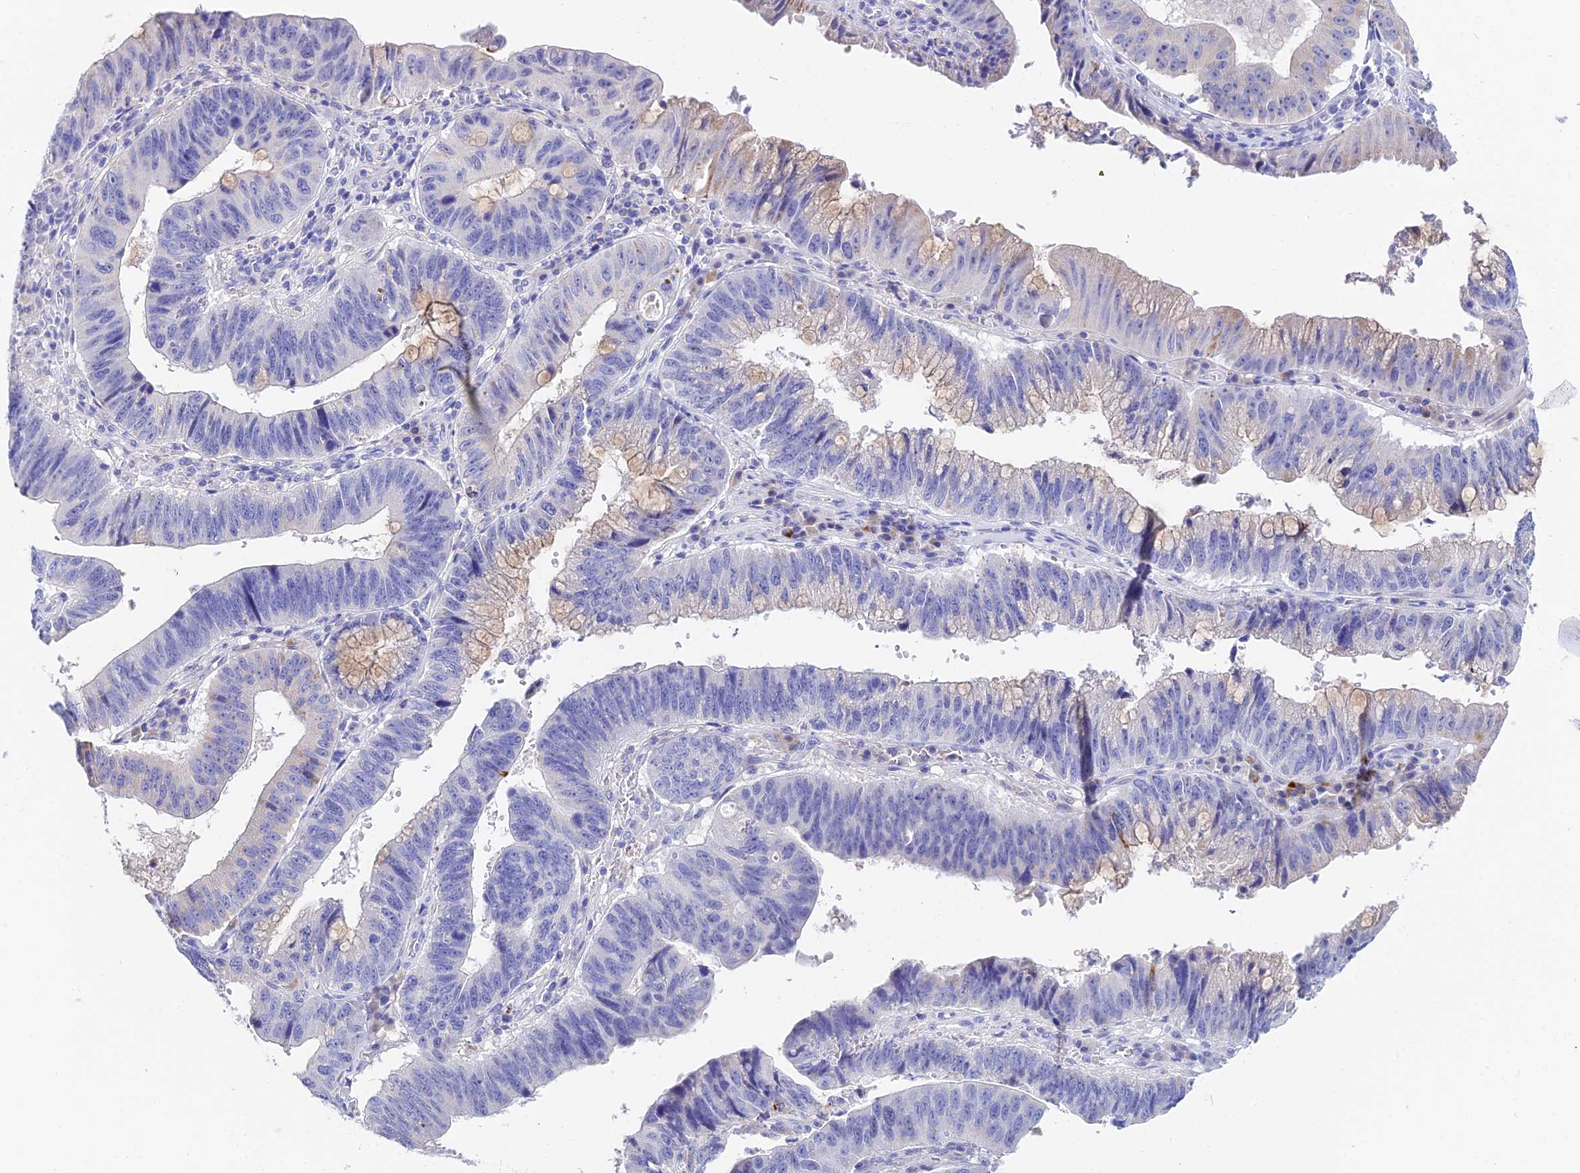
{"staining": {"intensity": "weak", "quantity": "<25%", "location": "cytoplasmic/membranous"}, "tissue": "stomach cancer", "cell_type": "Tumor cells", "image_type": "cancer", "snomed": [{"axis": "morphology", "description": "Adenocarcinoma, NOS"}, {"axis": "topography", "description": "Stomach"}], "caption": "This is an immunohistochemistry photomicrograph of adenocarcinoma (stomach). There is no expression in tumor cells.", "gene": "CEP41", "patient": {"sex": "male", "age": 59}}